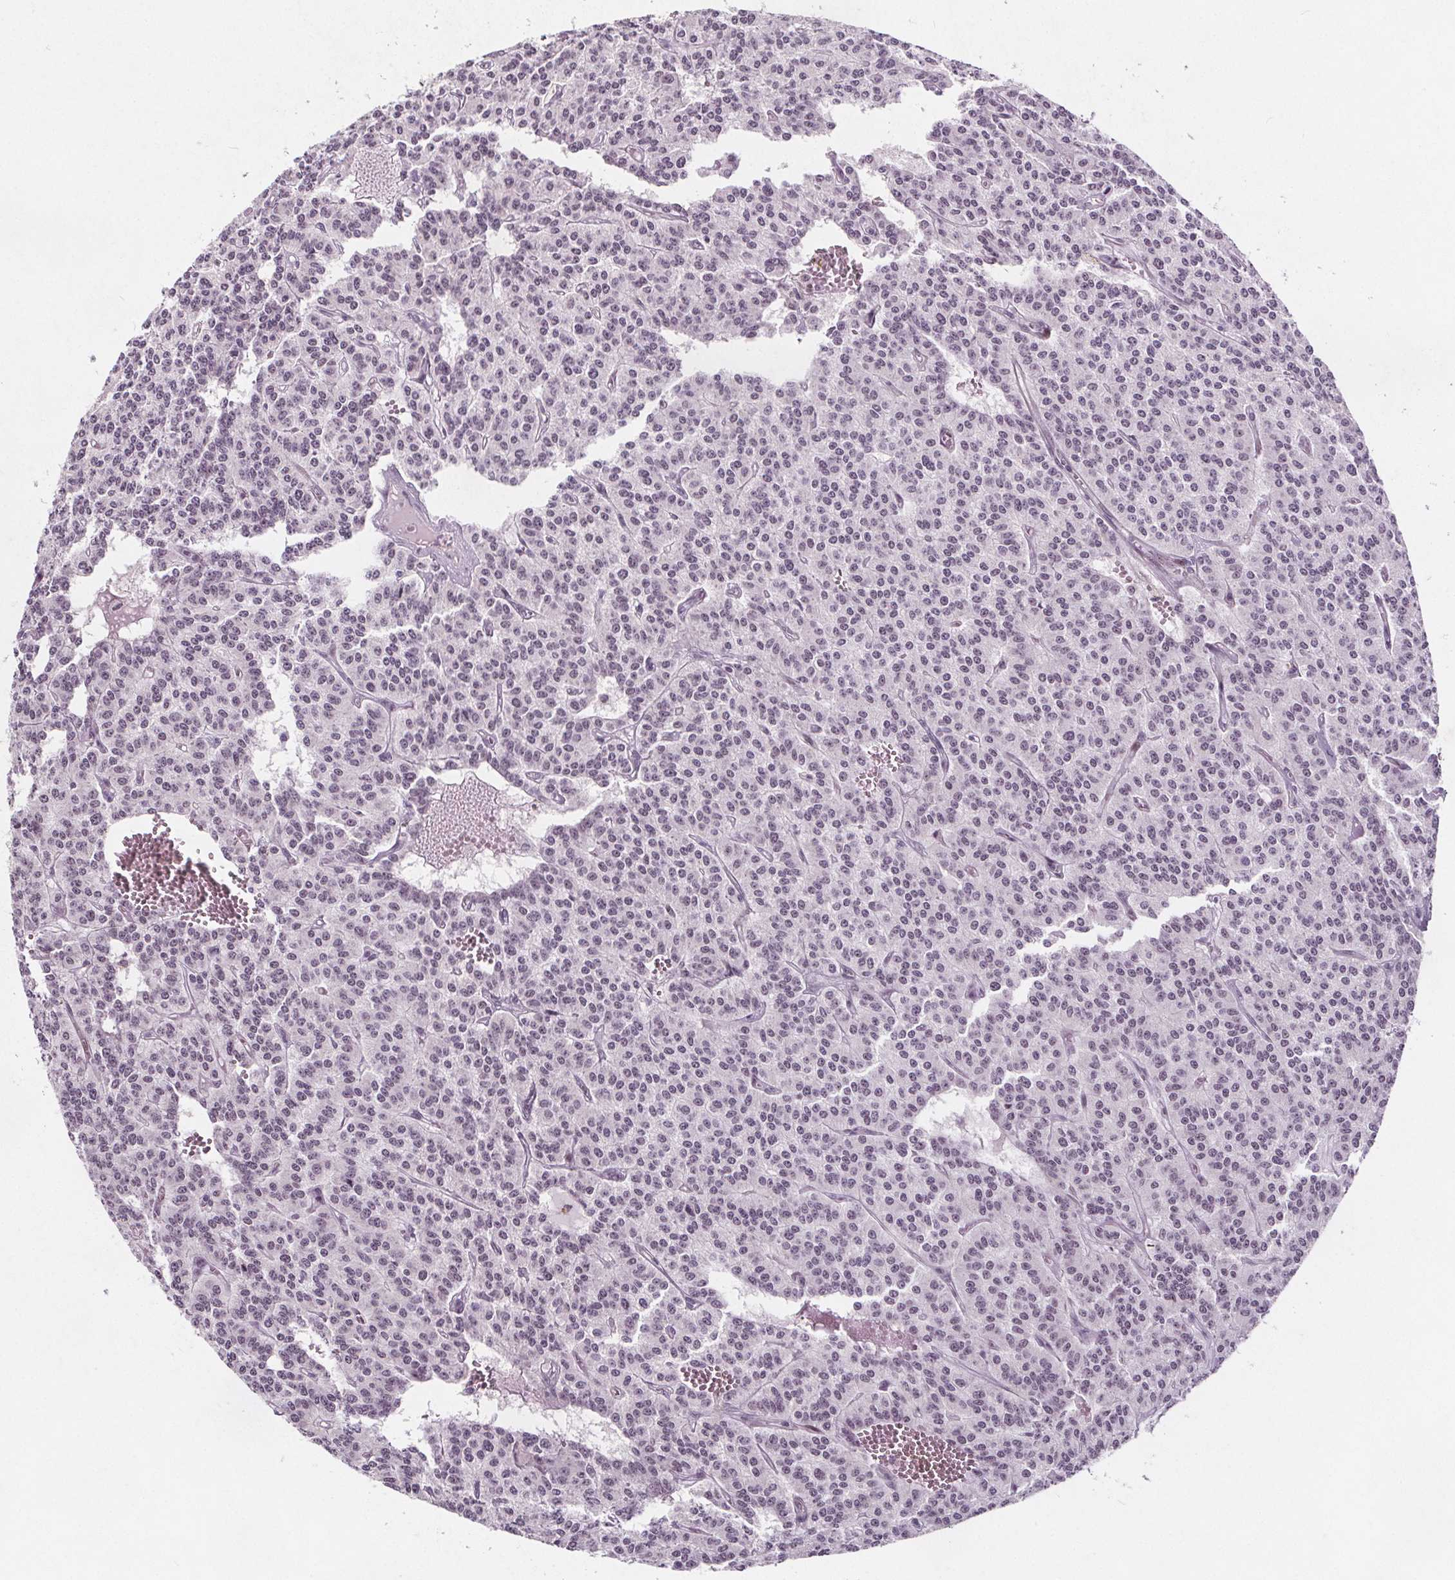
{"staining": {"intensity": "weak", "quantity": "<25%", "location": "nuclear"}, "tissue": "carcinoid", "cell_type": "Tumor cells", "image_type": "cancer", "snomed": [{"axis": "morphology", "description": "Carcinoid, malignant, NOS"}, {"axis": "topography", "description": "Lung"}], "caption": "An image of malignant carcinoid stained for a protein demonstrates no brown staining in tumor cells. Brightfield microscopy of IHC stained with DAB (3,3'-diaminobenzidine) (brown) and hematoxylin (blue), captured at high magnification.", "gene": "TAF6L", "patient": {"sex": "female", "age": 71}}